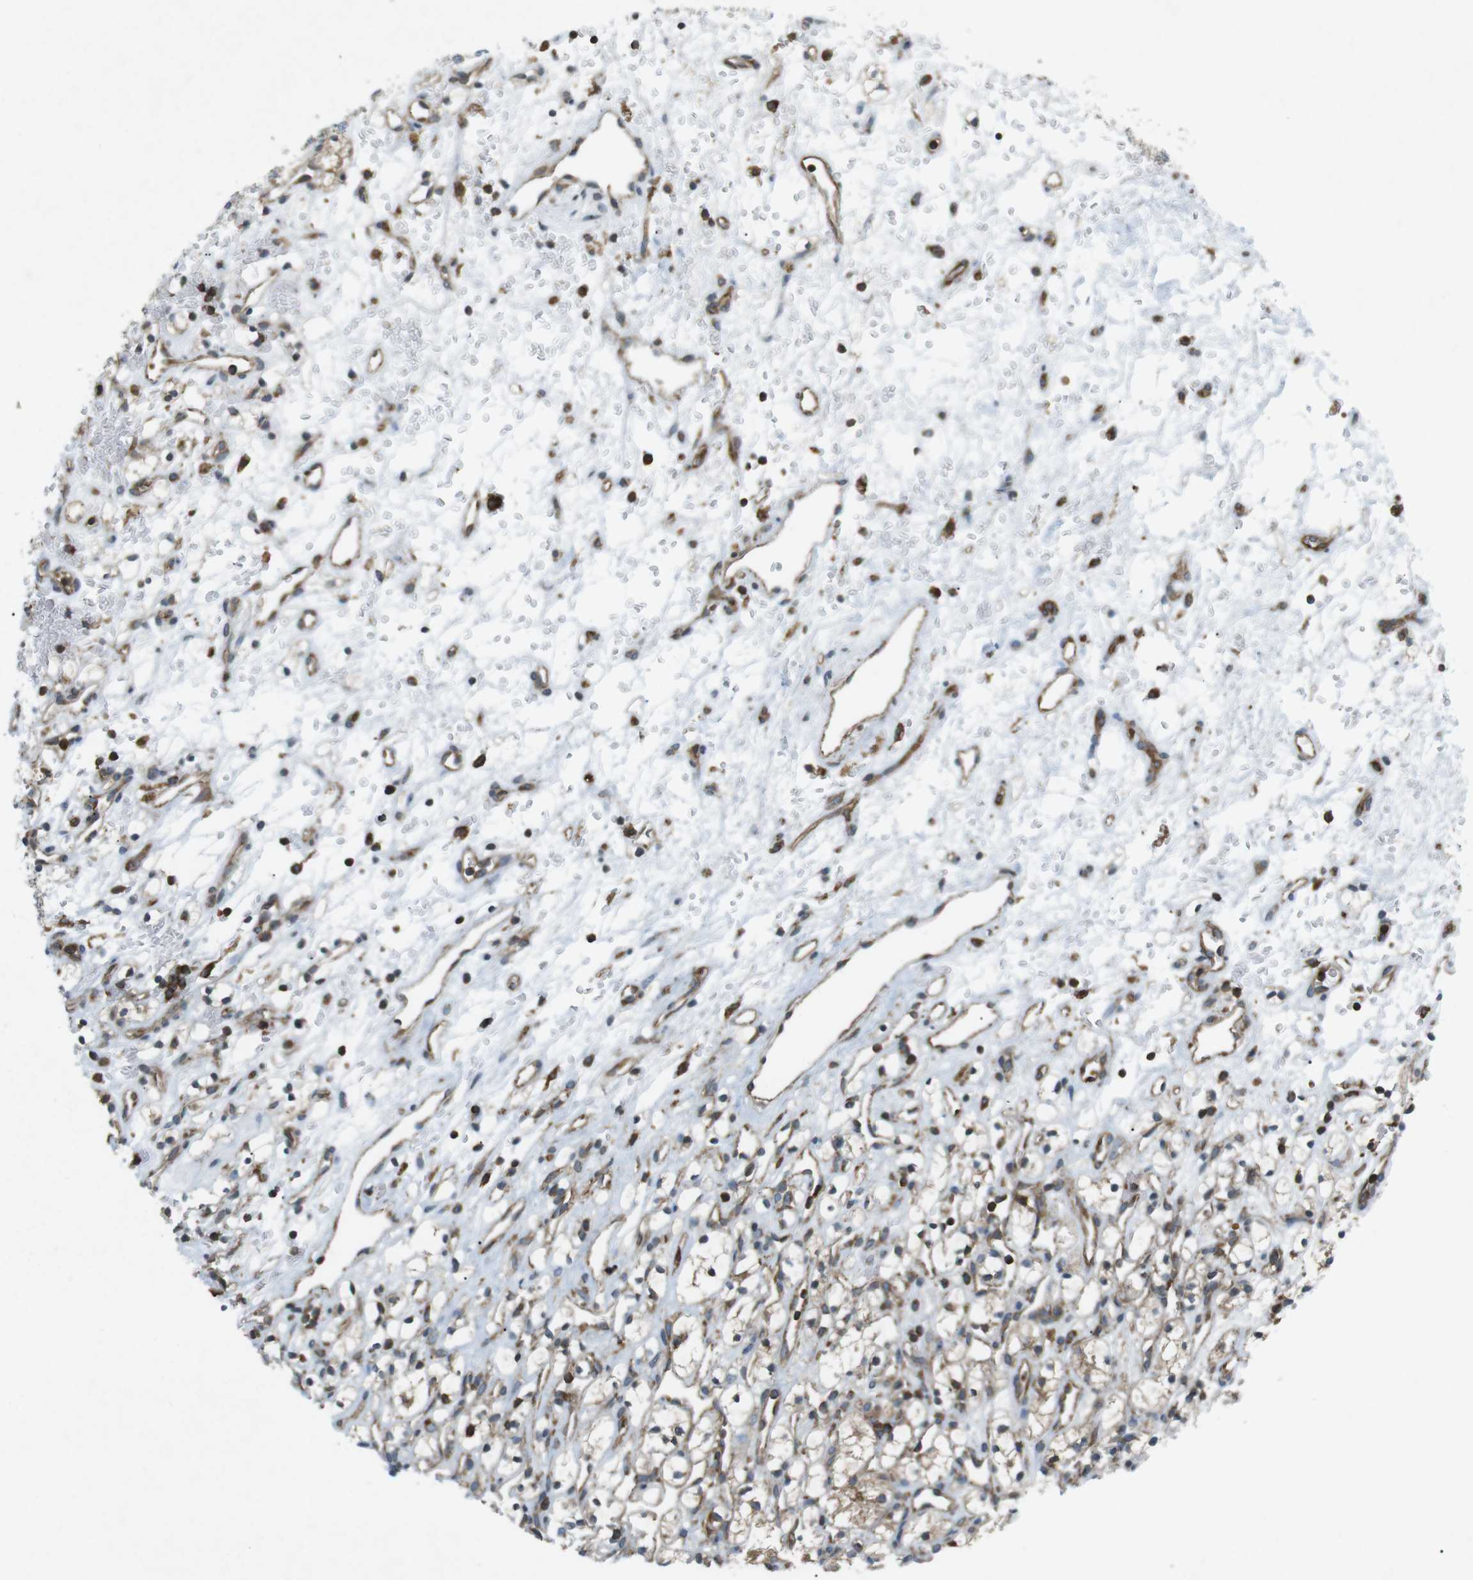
{"staining": {"intensity": "weak", "quantity": ">75%", "location": "cytoplasmic/membranous"}, "tissue": "renal cancer", "cell_type": "Tumor cells", "image_type": "cancer", "snomed": [{"axis": "morphology", "description": "Adenocarcinoma, NOS"}, {"axis": "topography", "description": "Kidney"}], "caption": "Immunohistochemistry of human adenocarcinoma (renal) demonstrates low levels of weak cytoplasmic/membranous staining in about >75% of tumor cells.", "gene": "FLII", "patient": {"sex": "female", "age": 60}}